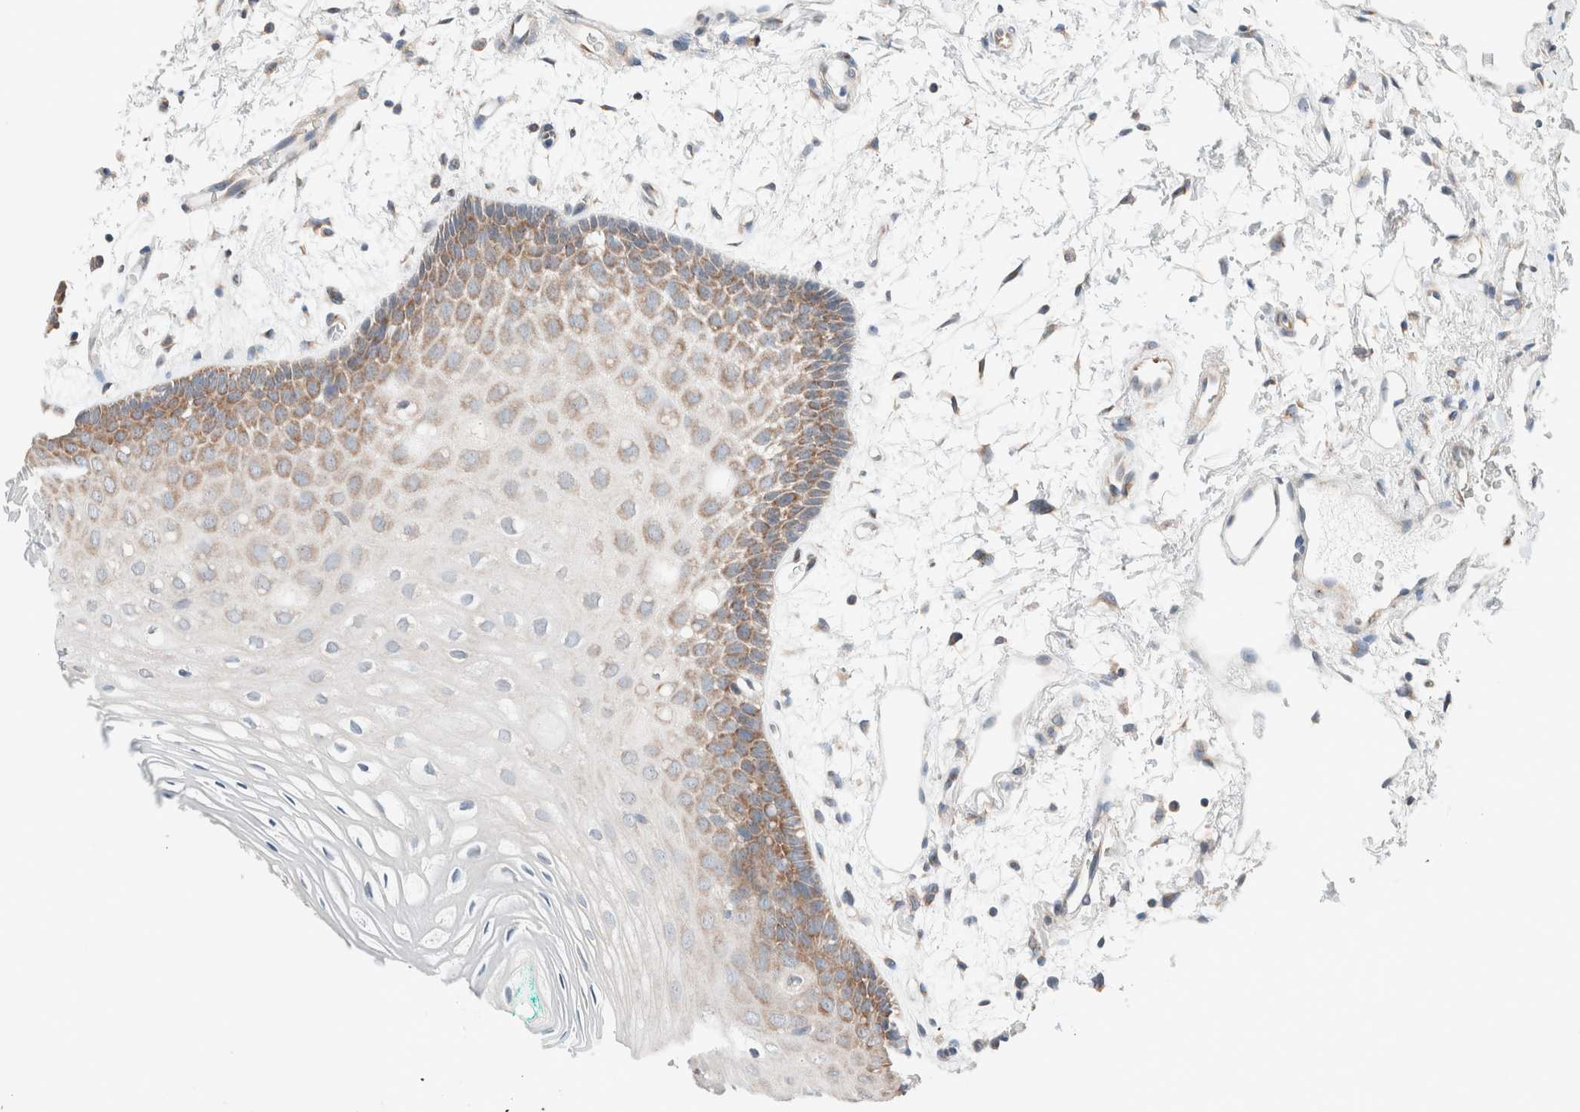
{"staining": {"intensity": "moderate", "quantity": ">75%", "location": "cytoplasmic/membranous"}, "tissue": "oral mucosa", "cell_type": "Squamous epithelial cells", "image_type": "normal", "snomed": [{"axis": "morphology", "description": "Normal tissue, NOS"}, {"axis": "topography", "description": "Skeletal muscle"}, {"axis": "topography", "description": "Oral tissue"}, {"axis": "topography", "description": "Peripheral nerve tissue"}], "caption": "Benign oral mucosa was stained to show a protein in brown. There is medium levels of moderate cytoplasmic/membranous staining in approximately >75% of squamous epithelial cells. (Brightfield microscopy of DAB IHC at high magnification).", "gene": "CASC3", "patient": {"sex": "female", "age": 84}}